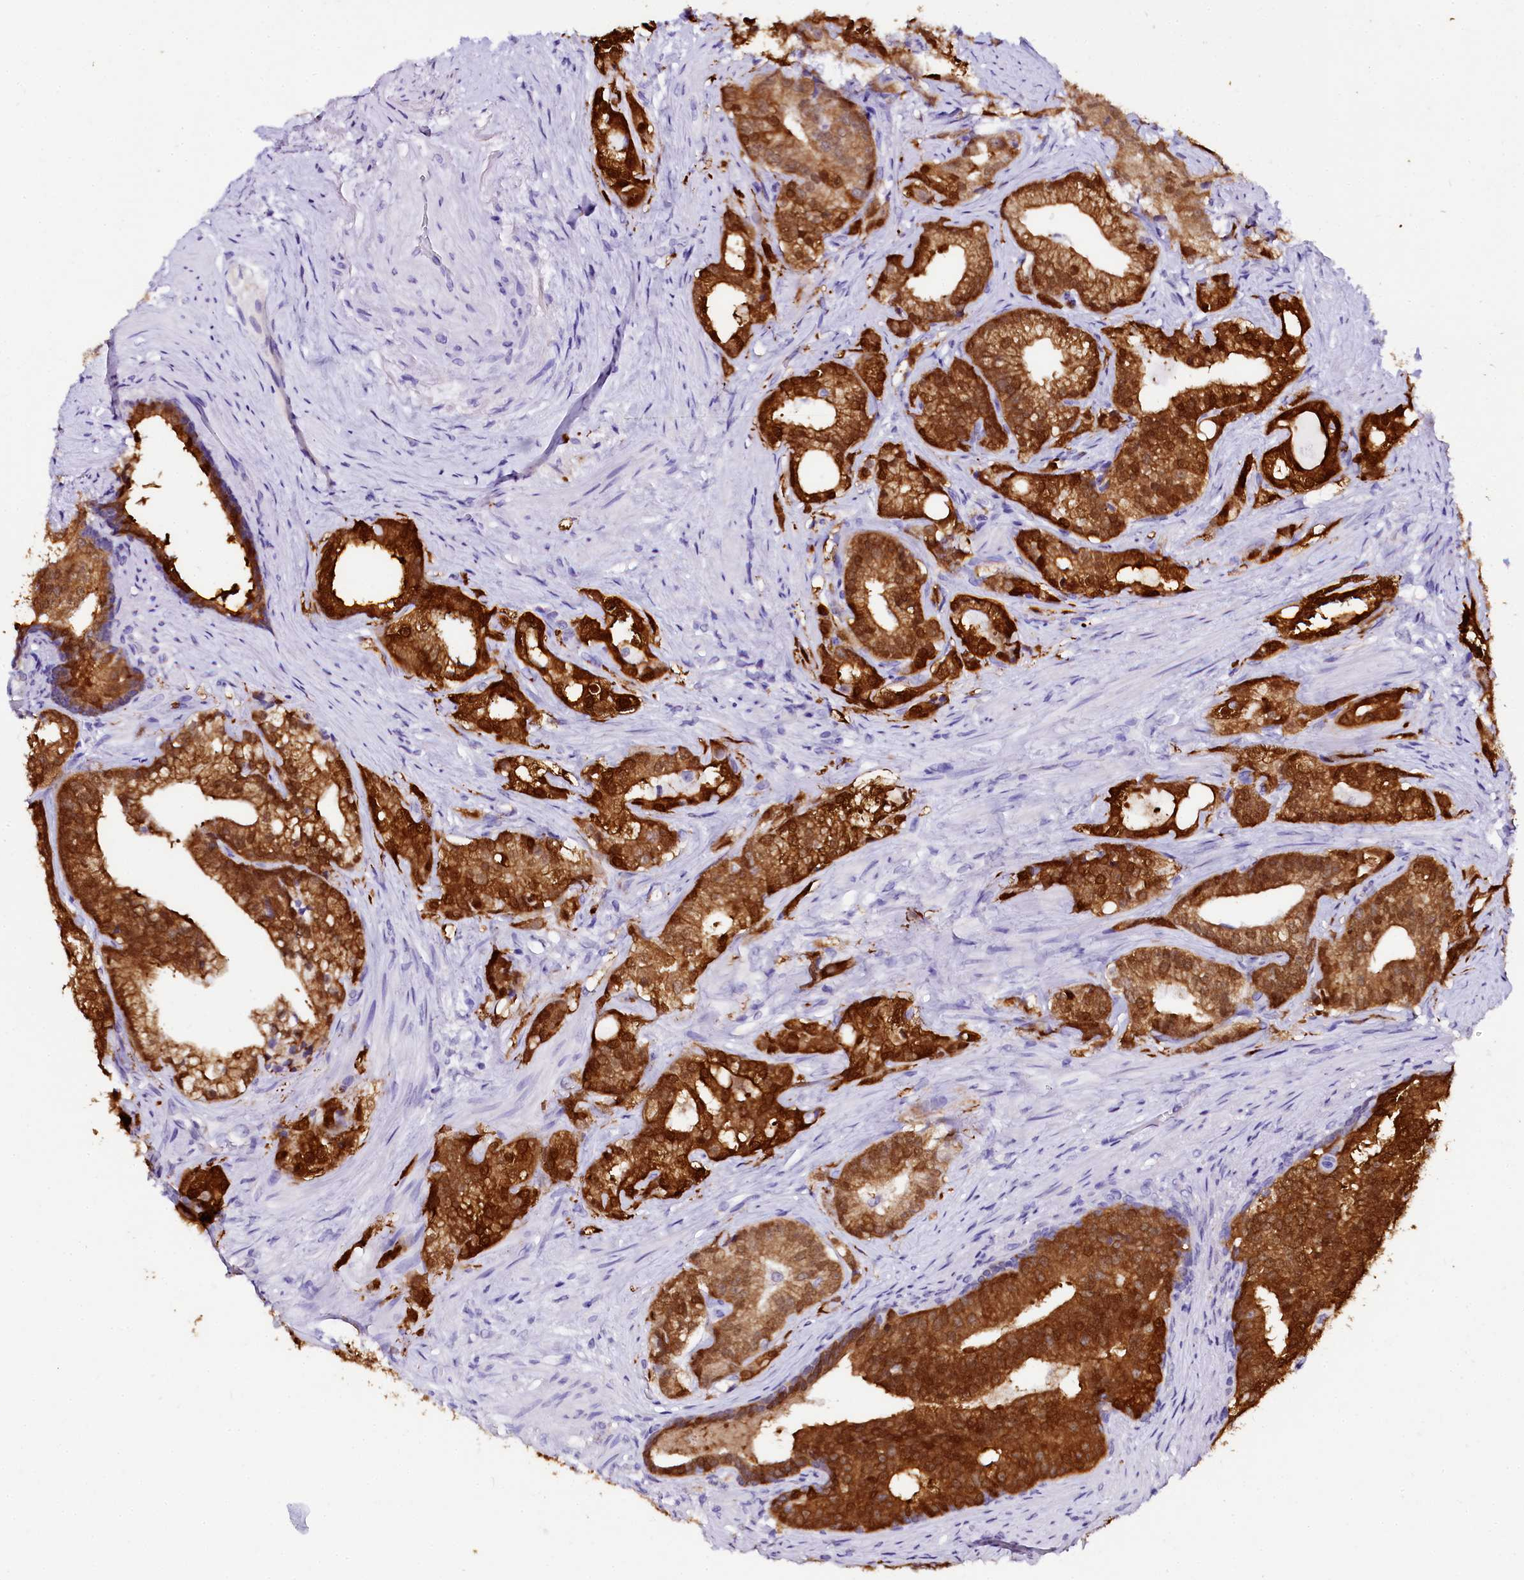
{"staining": {"intensity": "strong", "quantity": ">75%", "location": "cytoplasmic/membranous,nuclear"}, "tissue": "prostate cancer", "cell_type": "Tumor cells", "image_type": "cancer", "snomed": [{"axis": "morphology", "description": "Adenocarcinoma, Low grade"}, {"axis": "topography", "description": "Prostate"}], "caption": "This histopathology image demonstrates IHC staining of human prostate cancer, with high strong cytoplasmic/membranous and nuclear staining in about >75% of tumor cells.", "gene": "SORD", "patient": {"sex": "male", "age": 71}}